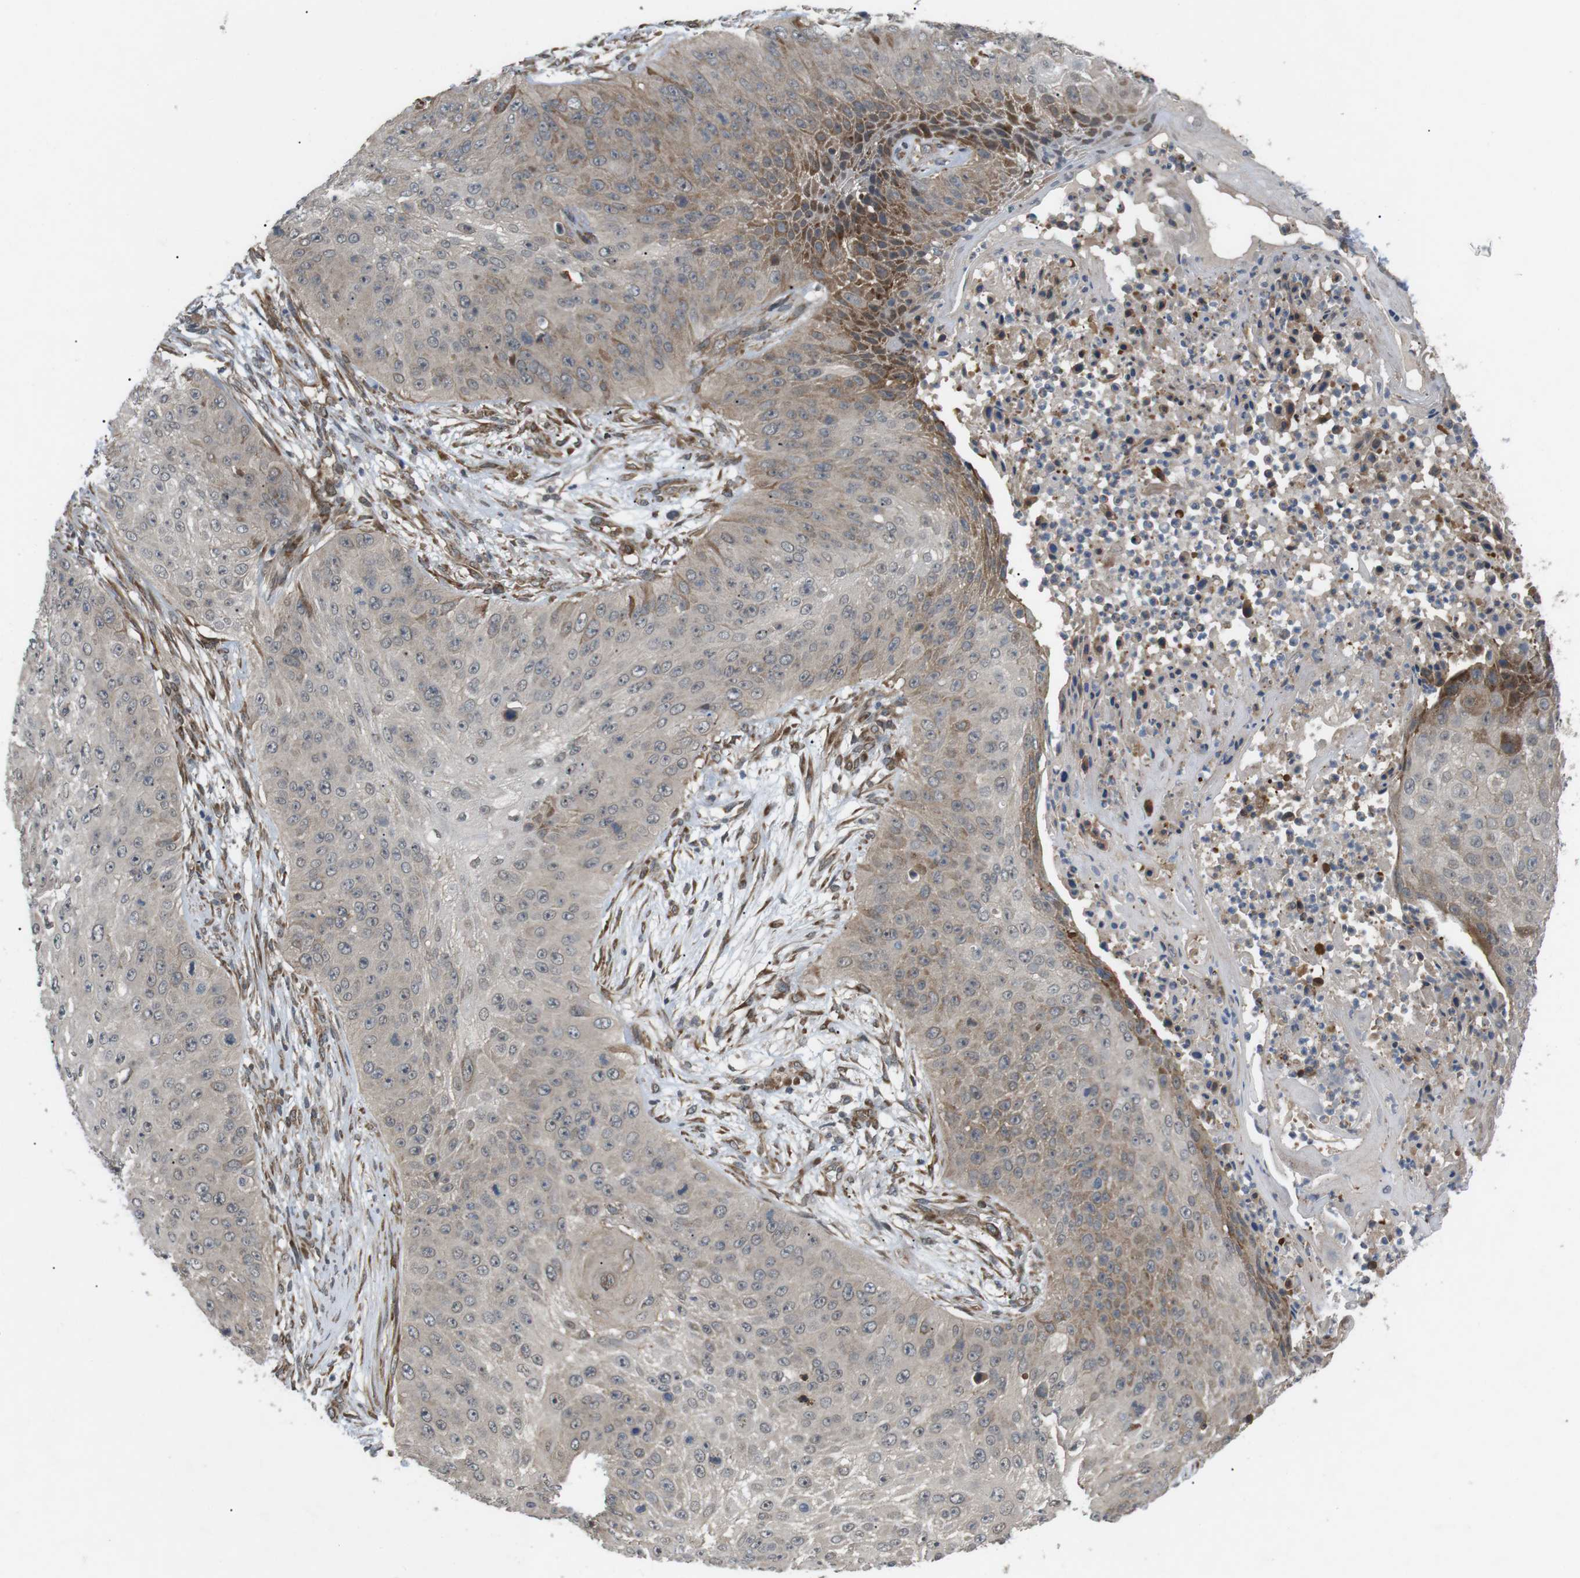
{"staining": {"intensity": "moderate", "quantity": "<25%", "location": "cytoplasmic/membranous"}, "tissue": "skin cancer", "cell_type": "Tumor cells", "image_type": "cancer", "snomed": [{"axis": "morphology", "description": "Squamous cell carcinoma, NOS"}, {"axis": "topography", "description": "Skin"}], "caption": "Immunohistochemistry (IHC) of human skin cancer displays low levels of moderate cytoplasmic/membranous positivity in about <25% of tumor cells.", "gene": "KANK2", "patient": {"sex": "female", "age": 80}}